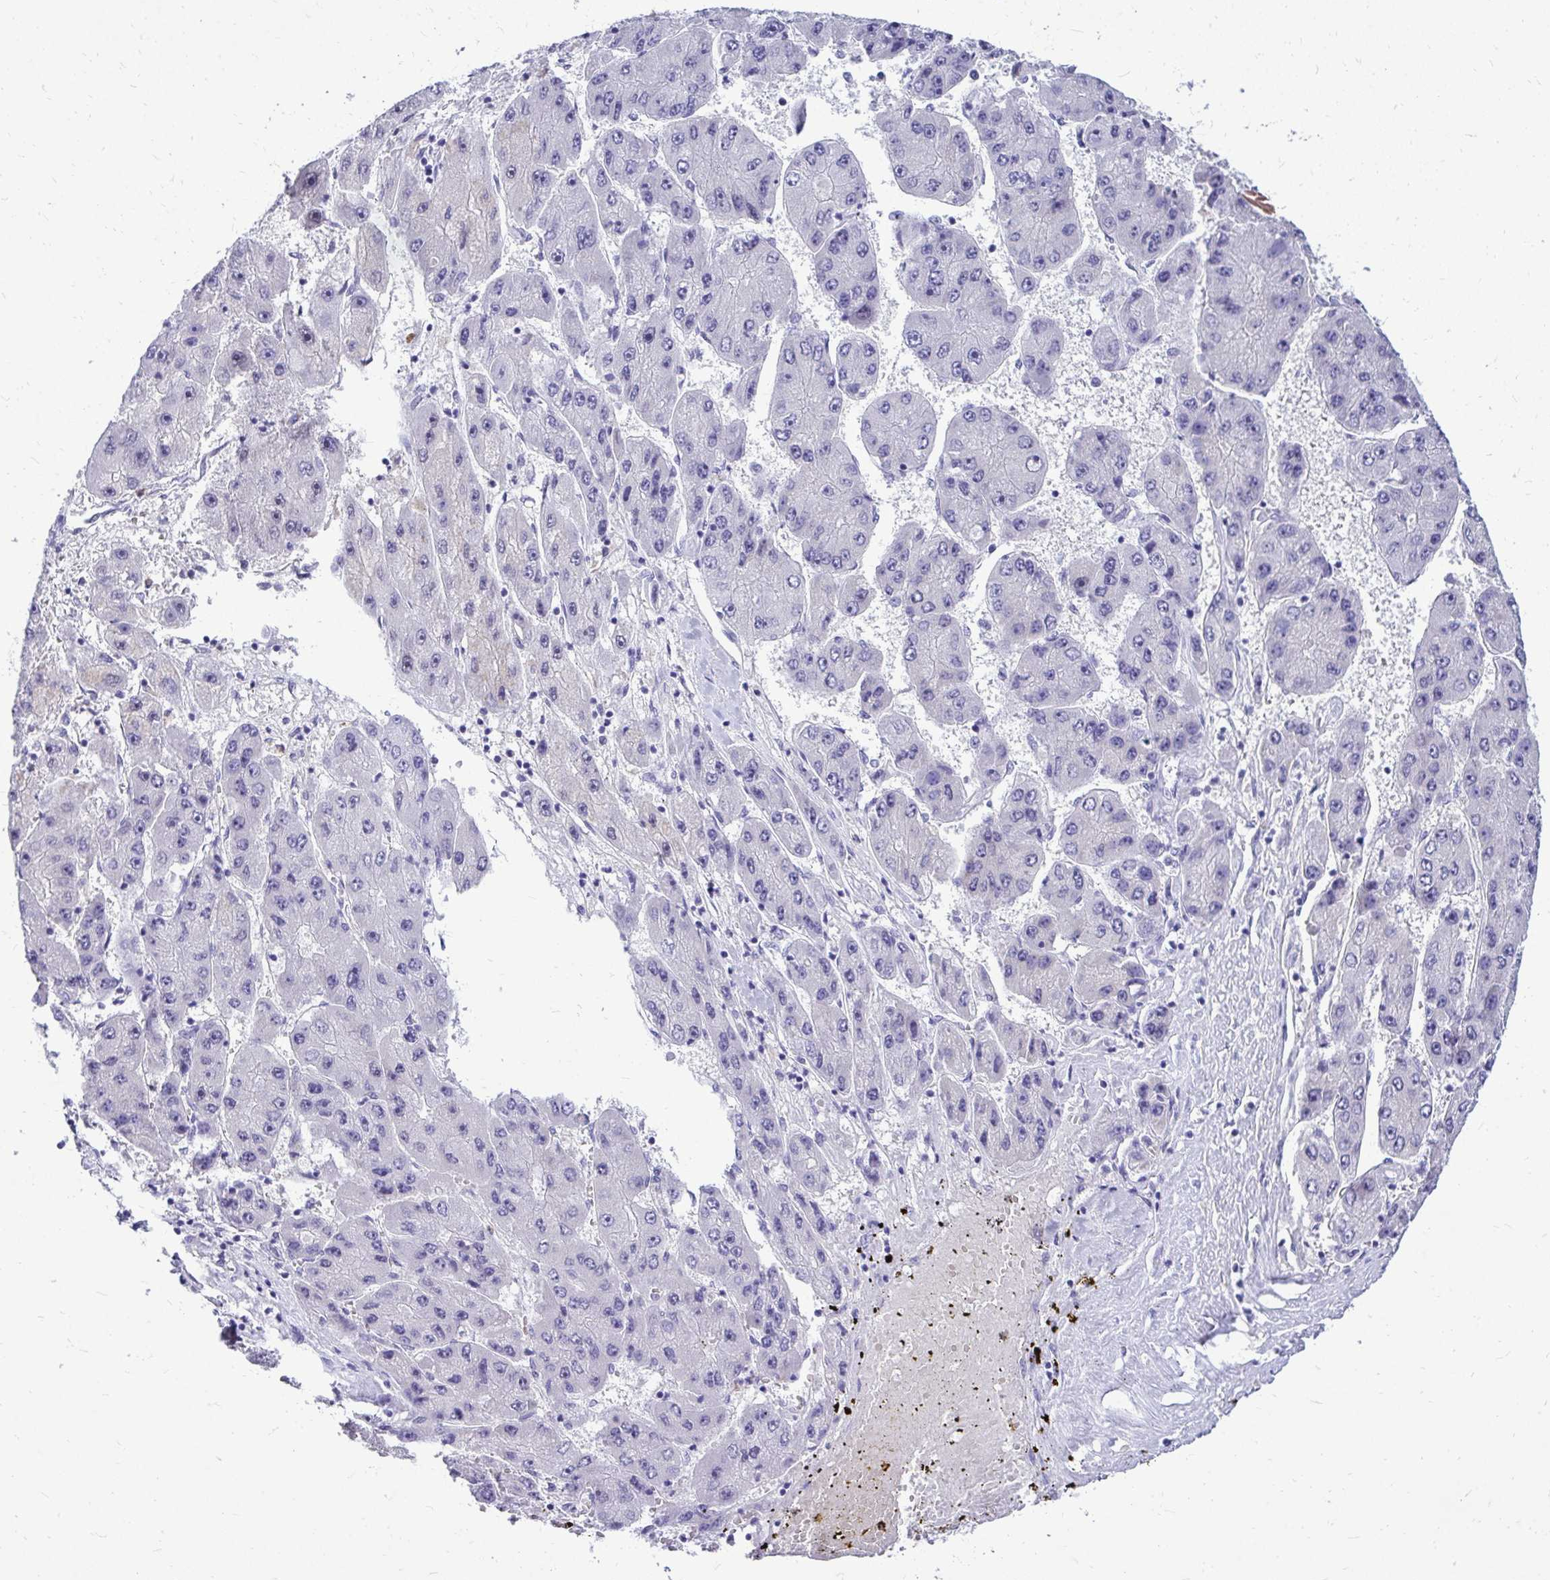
{"staining": {"intensity": "negative", "quantity": "none", "location": "none"}, "tissue": "liver cancer", "cell_type": "Tumor cells", "image_type": "cancer", "snomed": [{"axis": "morphology", "description": "Carcinoma, Hepatocellular, NOS"}, {"axis": "topography", "description": "Liver"}], "caption": "High magnification brightfield microscopy of liver cancer (hepatocellular carcinoma) stained with DAB (3,3'-diaminobenzidine) (brown) and counterstained with hematoxylin (blue): tumor cells show no significant positivity.", "gene": "ZSWIM9", "patient": {"sex": "female", "age": 61}}